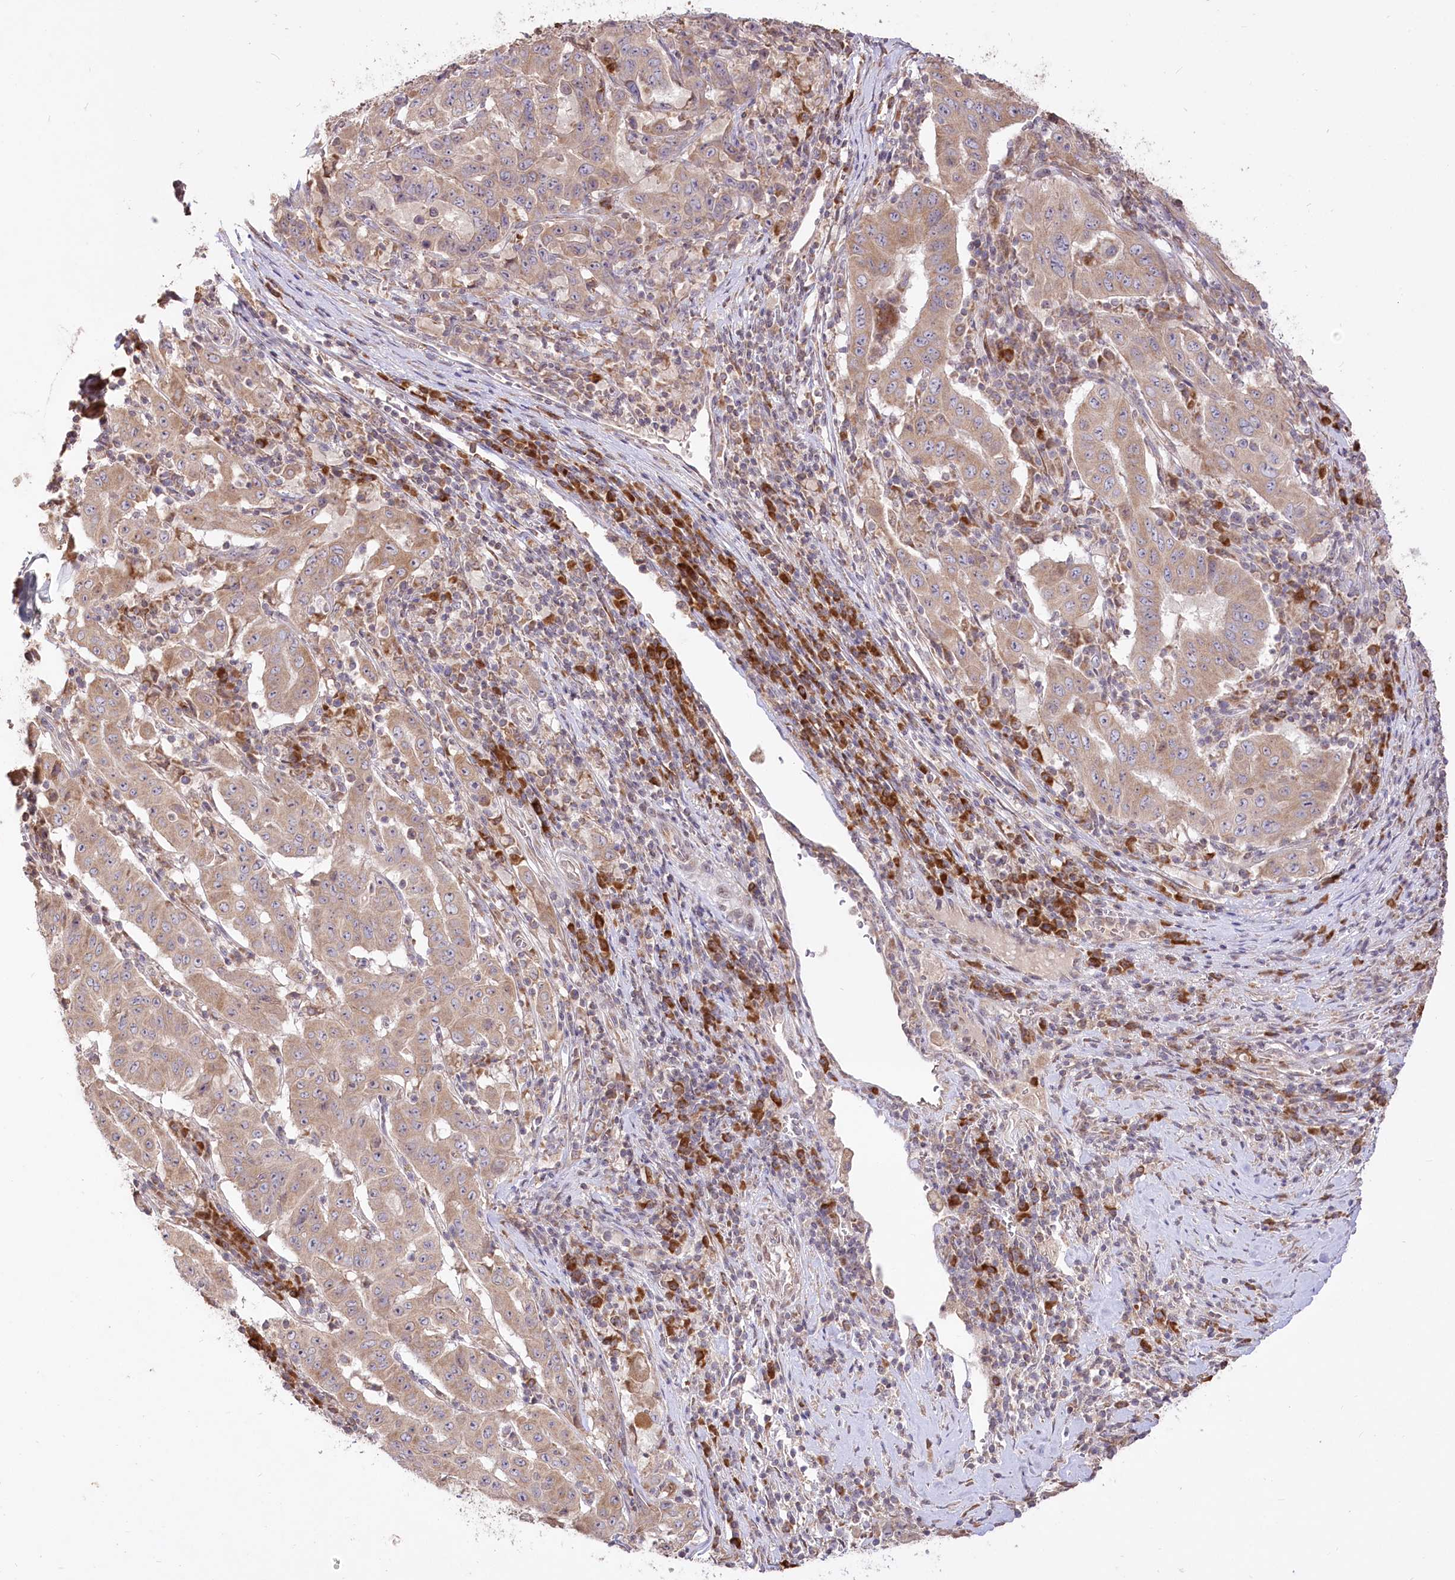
{"staining": {"intensity": "moderate", "quantity": ">75%", "location": "cytoplasmic/membranous"}, "tissue": "pancreatic cancer", "cell_type": "Tumor cells", "image_type": "cancer", "snomed": [{"axis": "morphology", "description": "Adenocarcinoma, NOS"}, {"axis": "topography", "description": "Pancreas"}], "caption": "Adenocarcinoma (pancreatic) tissue exhibits moderate cytoplasmic/membranous positivity in about >75% of tumor cells, visualized by immunohistochemistry. The staining was performed using DAB (3,3'-diaminobenzidine), with brown indicating positive protein expression. Nuclei are stained blue with hematoxylin.", "gene": "STT3B", "patient": {"sex": "male", "age": 63}}